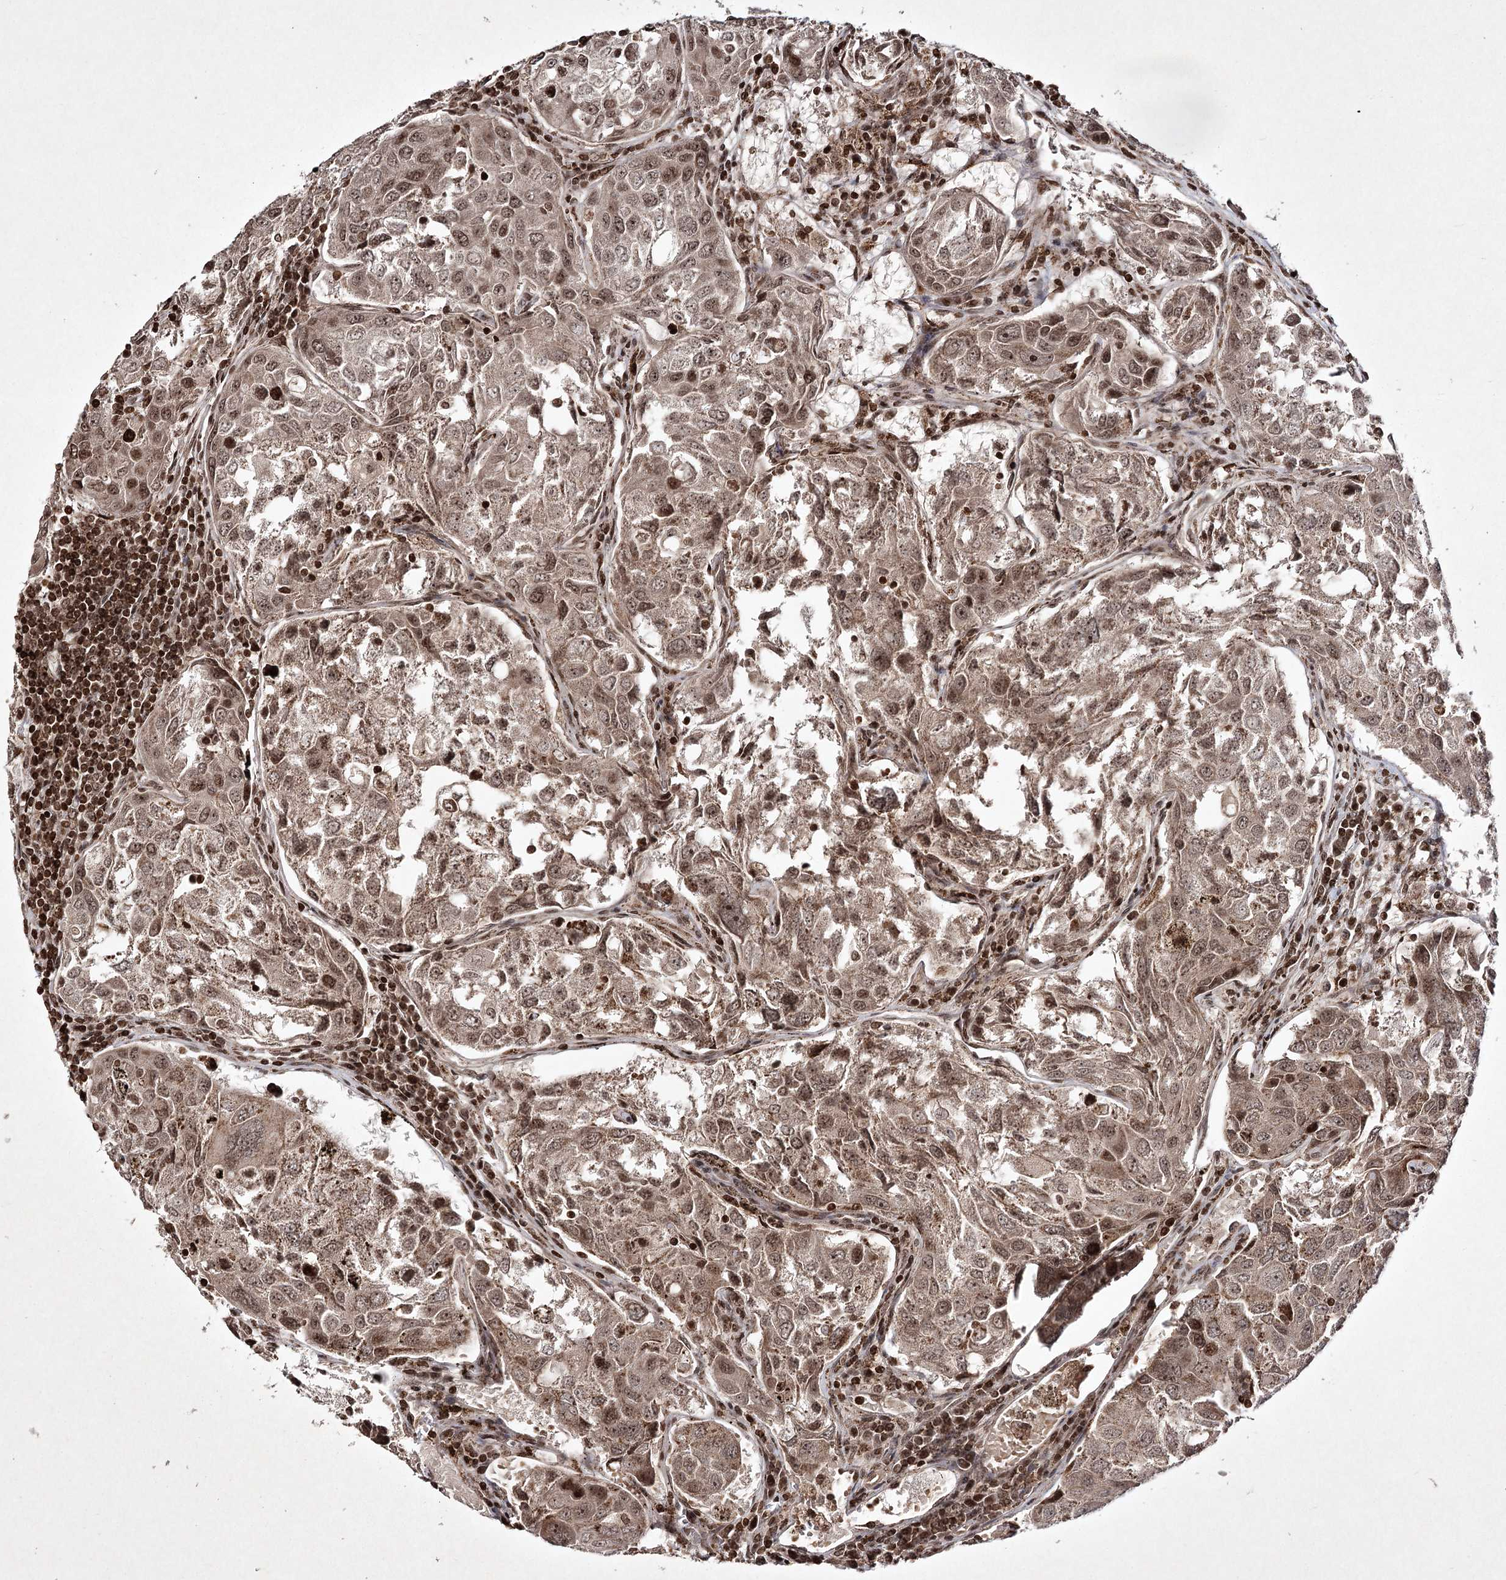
{"staining": {"intensity": "moderate", "quantity": ">75%", "location": "cytoplasmic/membranous,nuclear"}, "tissue": "urothelial cancer", "cell_type": "Tumor cells", "image_type": "cancer", "snomed": [{"axis": "morphology", "description": "Urothelial carcinoma, High grade"}, {"axis": "topography", "description": "Lymph node"}, {"axis": "topography", "description": "Urinary bladder"}], "caption": "High-grade urothelial carcinoma stained for a protein (brown) shows moderate cytoplasmic/membranous and nuclear positive positivity in approximately >75% of tumor cells.", "gene": "CARM1", "patient": {"sex": "male", "age": 51}}